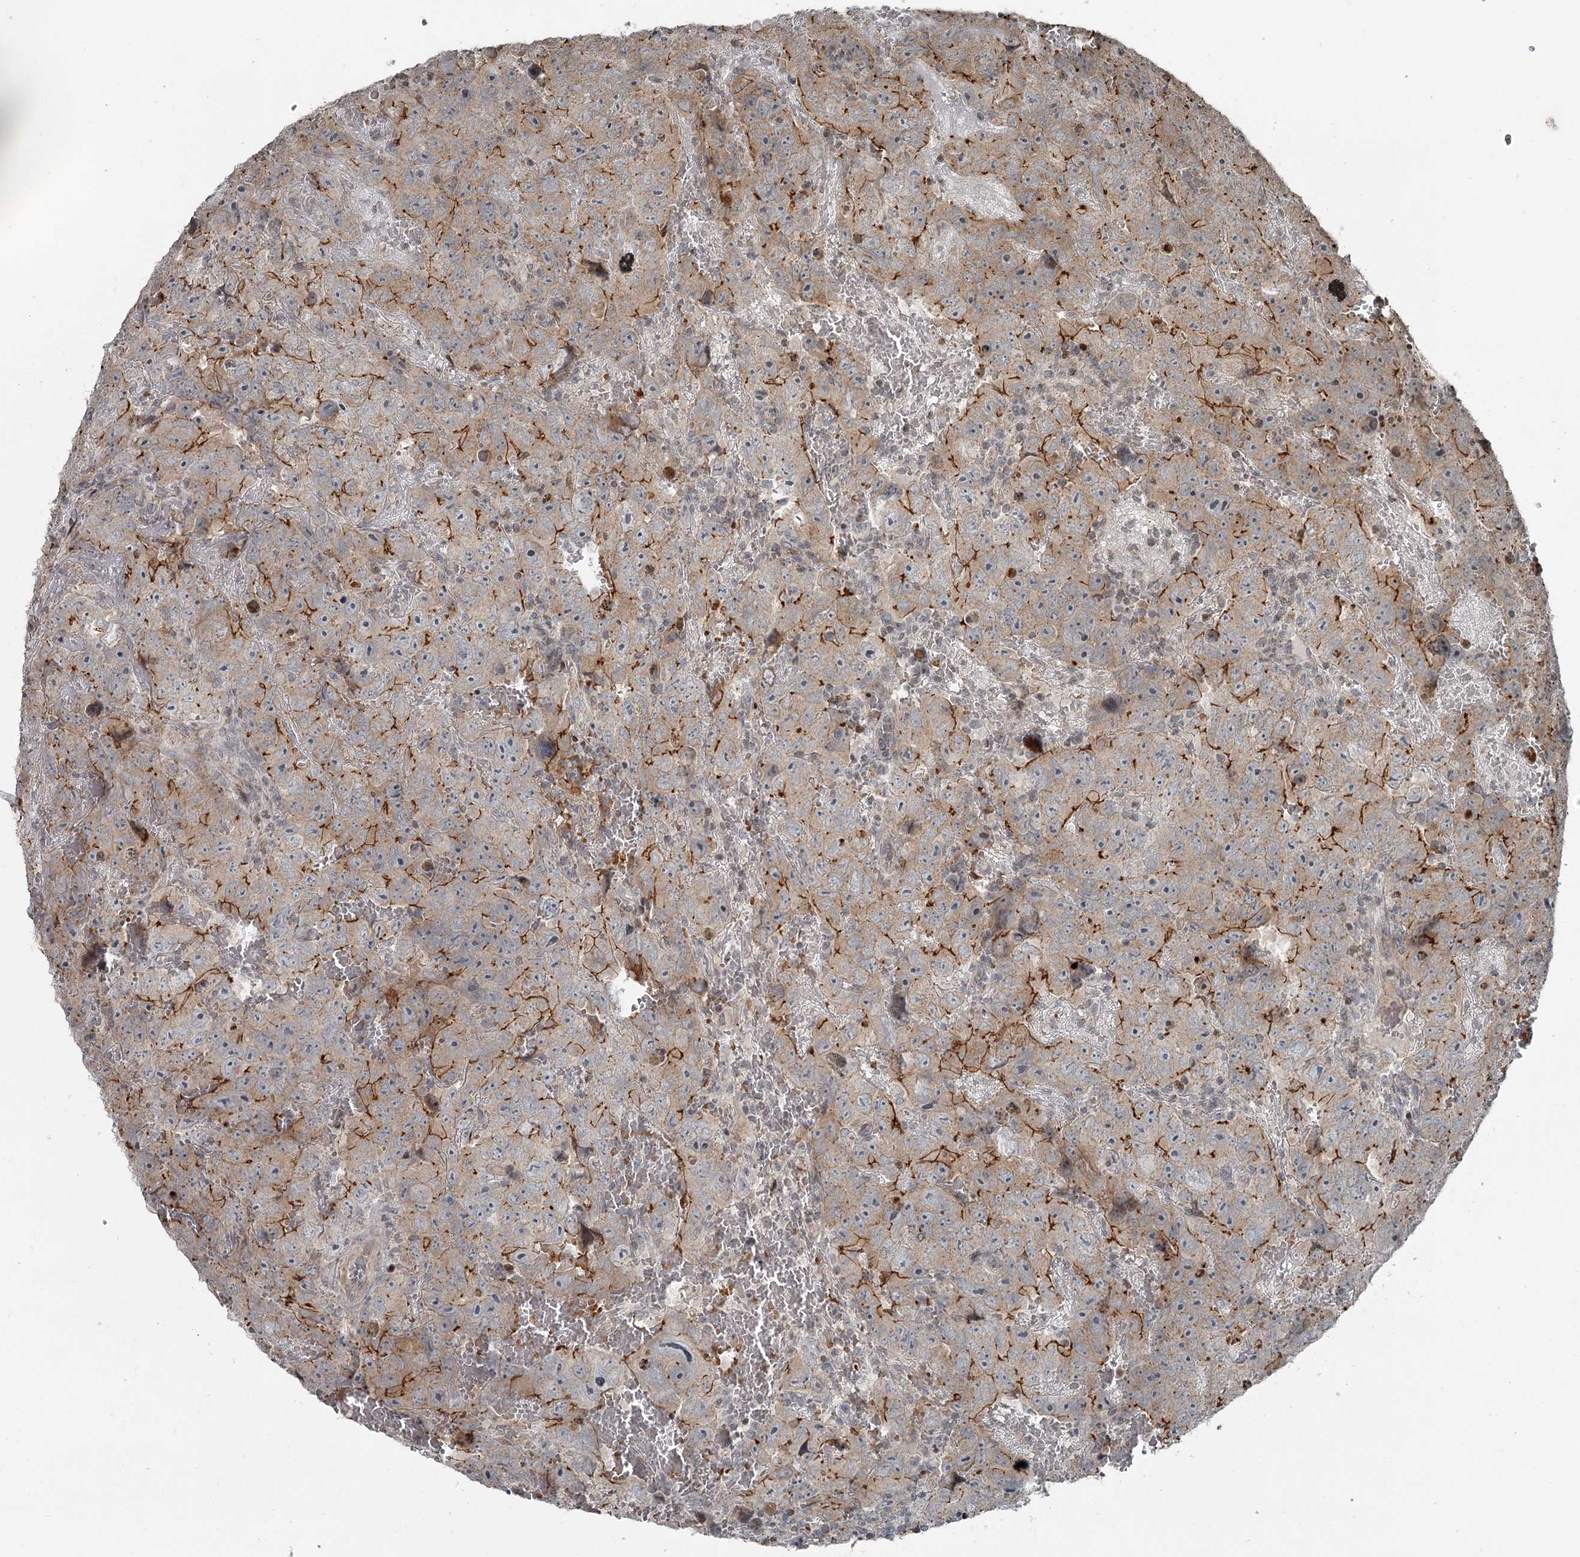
{"staining": {"intensity": "strong", "quantity": "25%-75%", "location": "cytoplasmic/membranous"}, "tissue": "testis cancer", "cell_type": "Tumor cells", "image_type": "cancer", "snomed": [{"axis": "morphology", "description": "Carcinoma, Embryonal, NOS"}, {"axis": "topography", "description": "Testis"}], "caption": "Testis embryonal carcinoma stained with a protein marker demonstrates strong staining in tumor cells.", "gene": "RASSF8", "patient": {"sex": "male", "age": 45}}